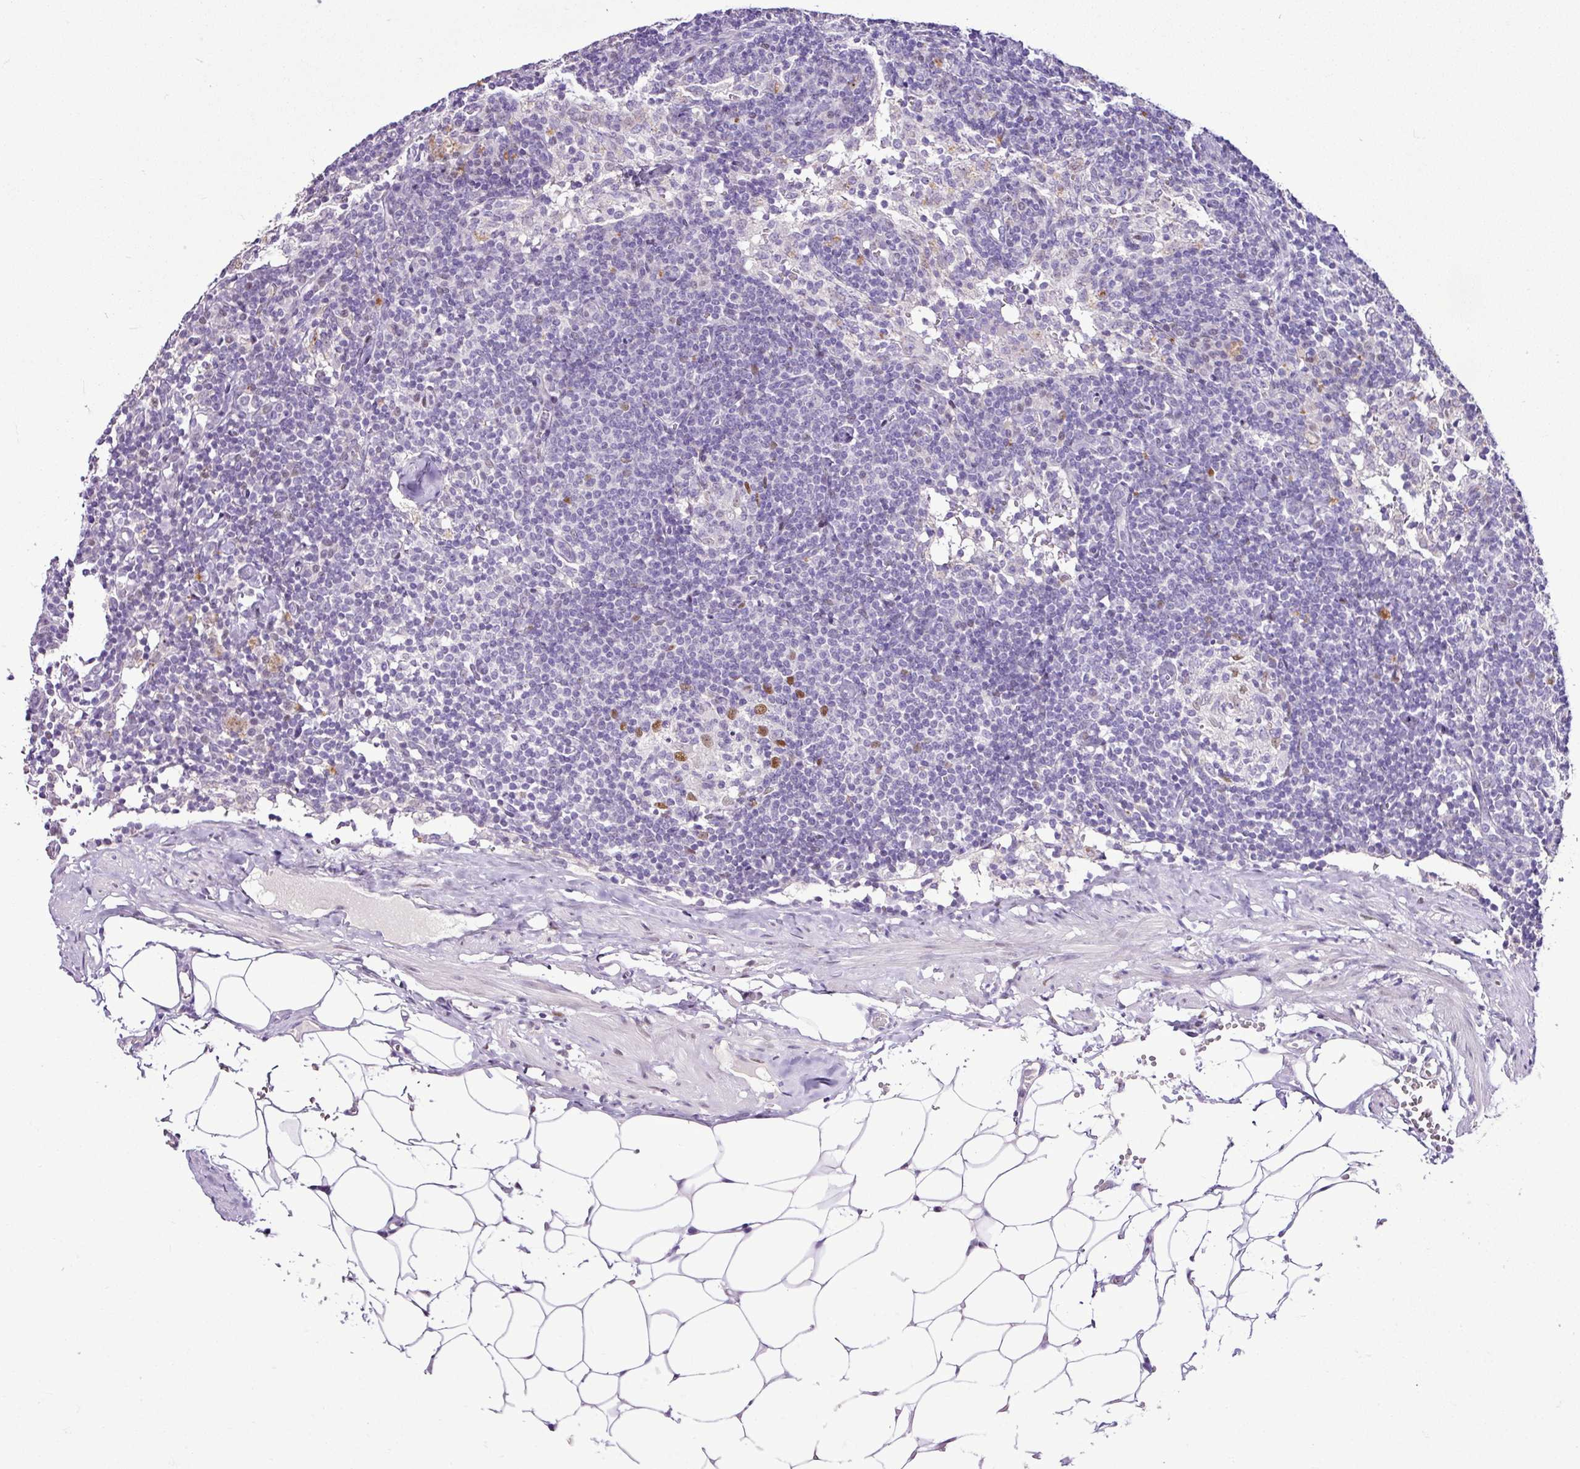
{"staining": {"intensity": "negative", "quantity": "none", "location": "none"}, "tissue": "lymph node", "cell_type": "Germinal center cells", "image_type": "normal", "snomed": [{"axis": "morphology", "description": "Normal tissue, NOS"}, {"axis": "topography", "description": "Lymph node"}], "caption": "IHC of unremarkable lymph node displays no staining in germinal center cells. (Stains: DAB (3,3'-diaminobenzidine) IHC with hematoxylin counter stain, Microscopy: brightfield microscopy at high magnification).", "gene": "ESR1", "patient": {"sex": "female", "age": 52}}